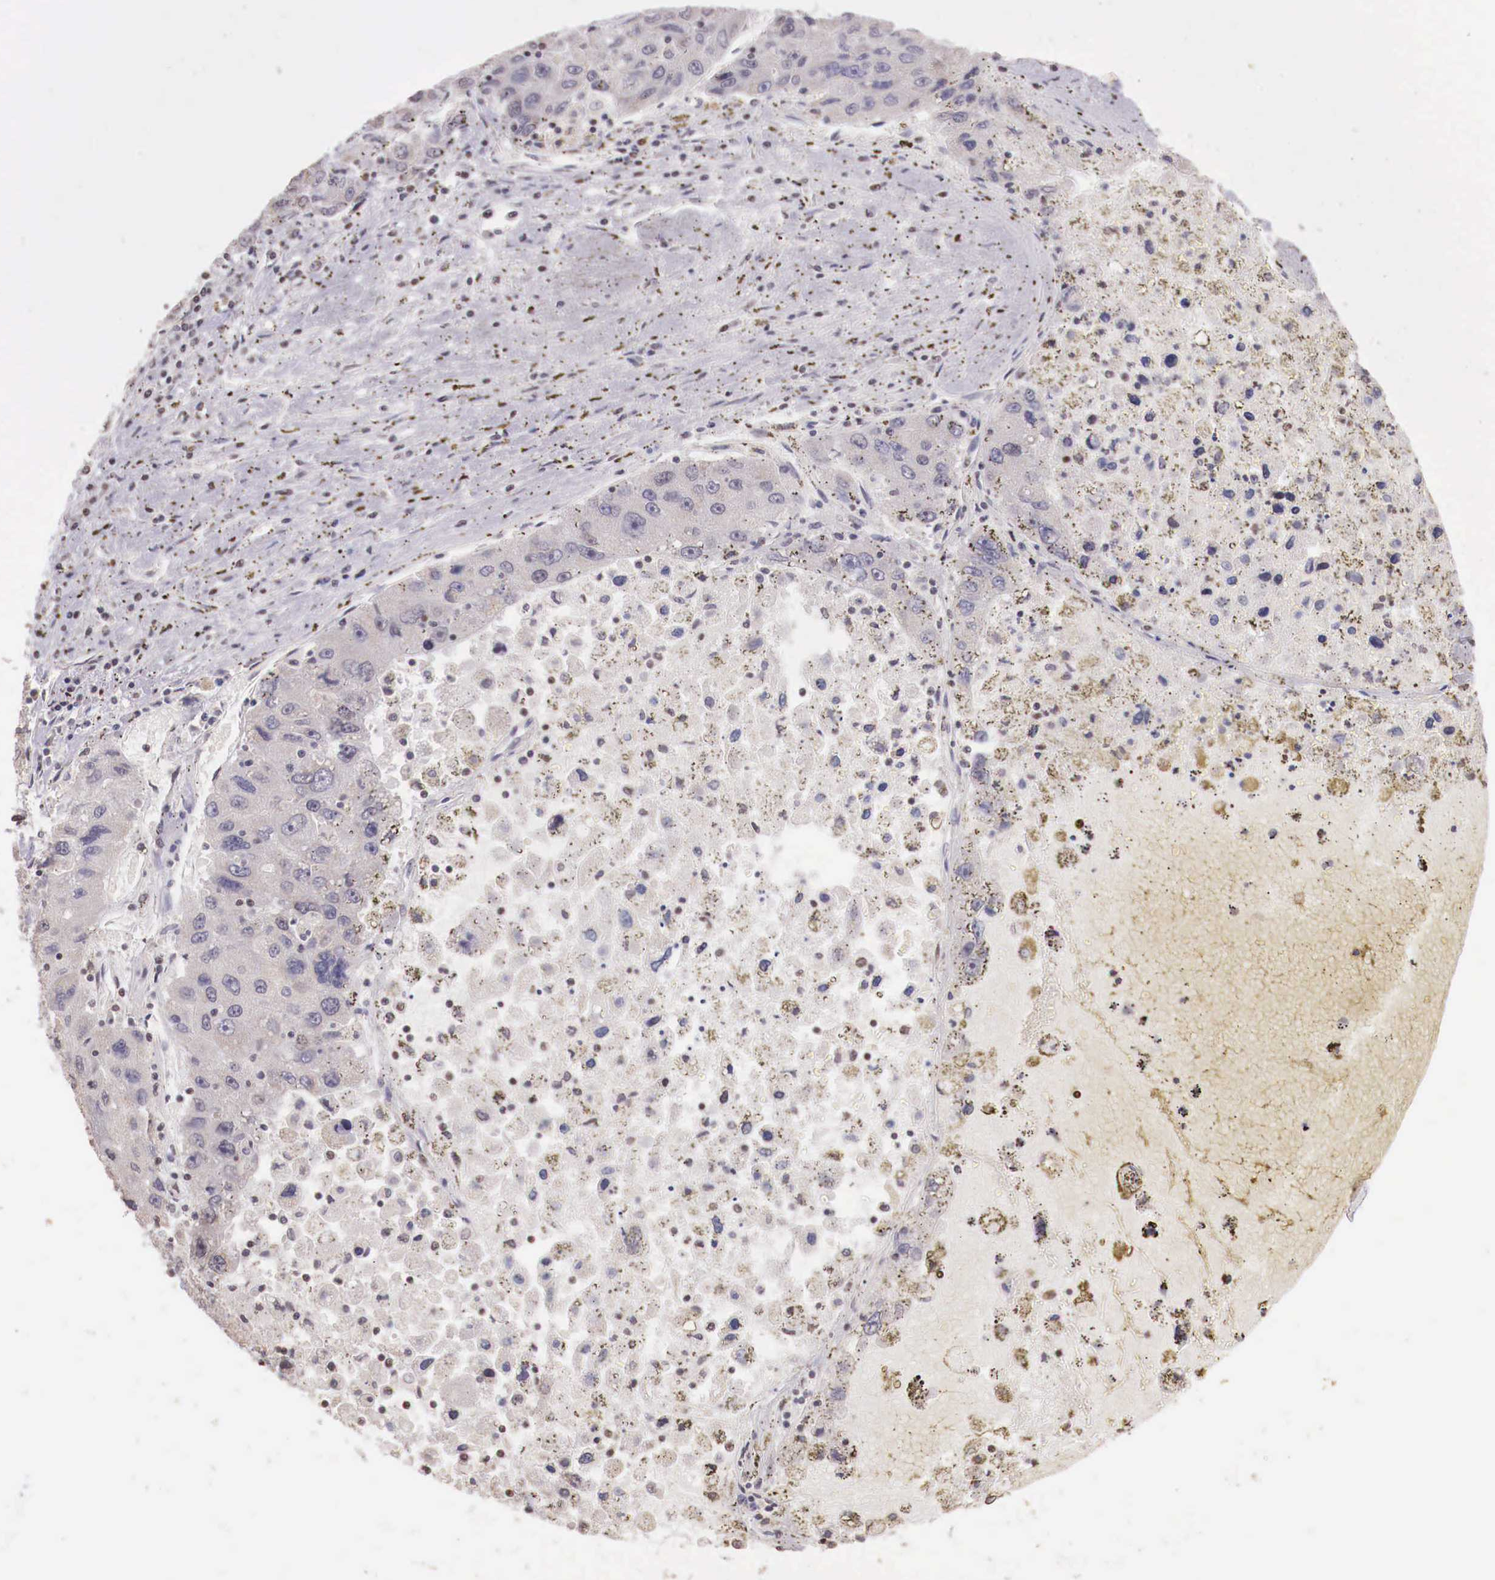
{"staining": {"intensity": "negative", "quantity": "none", "location": "none"}, "tissue": "liver cancer", "cell_type": "Tumor cells", "image_type": "cancer", "snomed": [{"axis": "morphology", "description": "Carcinoma, Hepatocellular, NOS"}, {"axis": "topography", "description": "Liver"}], "caption": "Photomicrograph shows no protein expression in tumor cells of liver cancer tissue.", "gene": "SP1", "patient": {"sex": "male", "age": 49}}